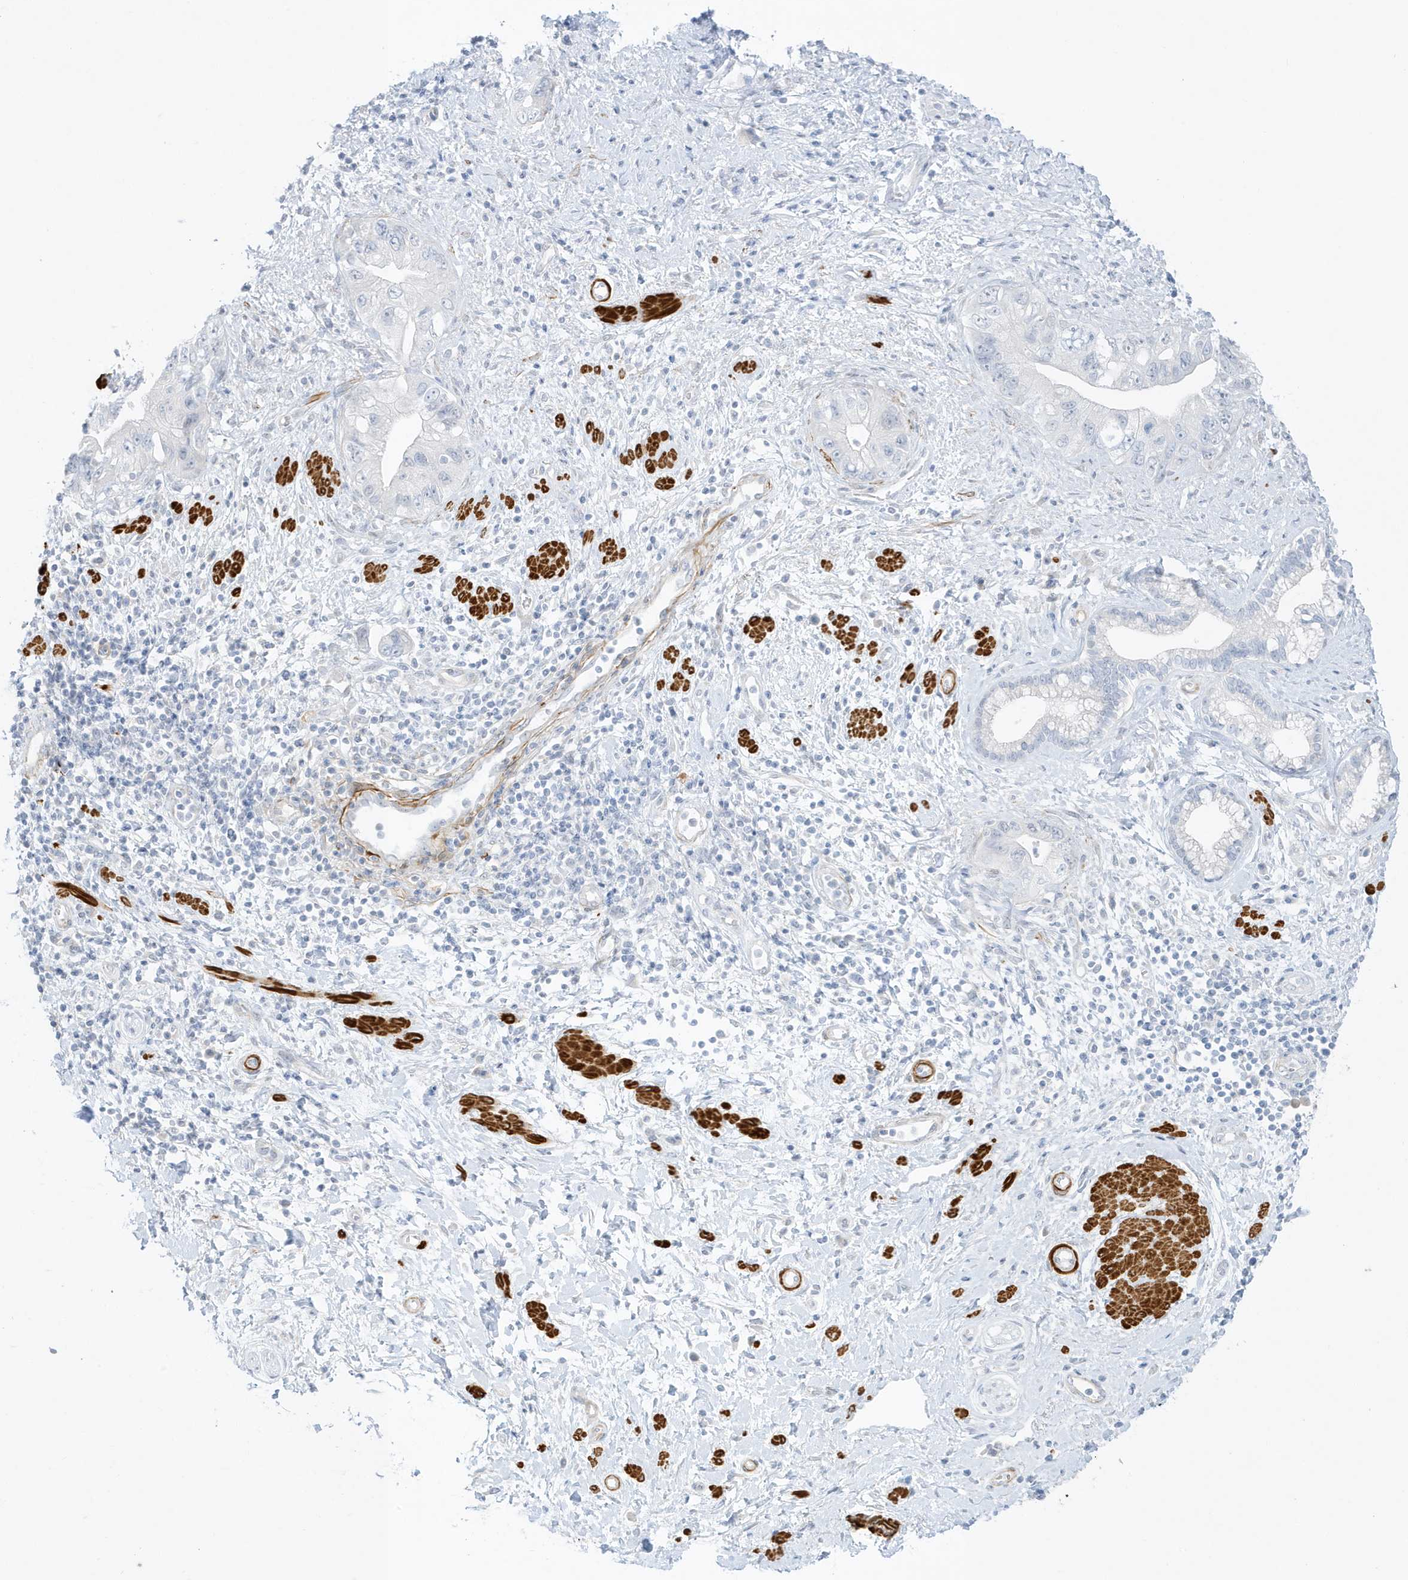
{"staining": {"intensity": "negative", "quantity": "none", "location": "none"}, "tissue": "pancreatic cancer", "cell_type": "Tumor cells", "image_type": "cancer", "snomed": [{"axis": "morphology", "description": "Adenocarcinoma, NOS"}, {"axis": "topography", "description": "Pancreas"}], "caption": "Pancreatic cancer (adenocarcinoma) stained for a protein using IHC exhibits no positivity tumor cells.", "gene": "SLC22A13", "patient": {"sex": "female", "age": 73}}